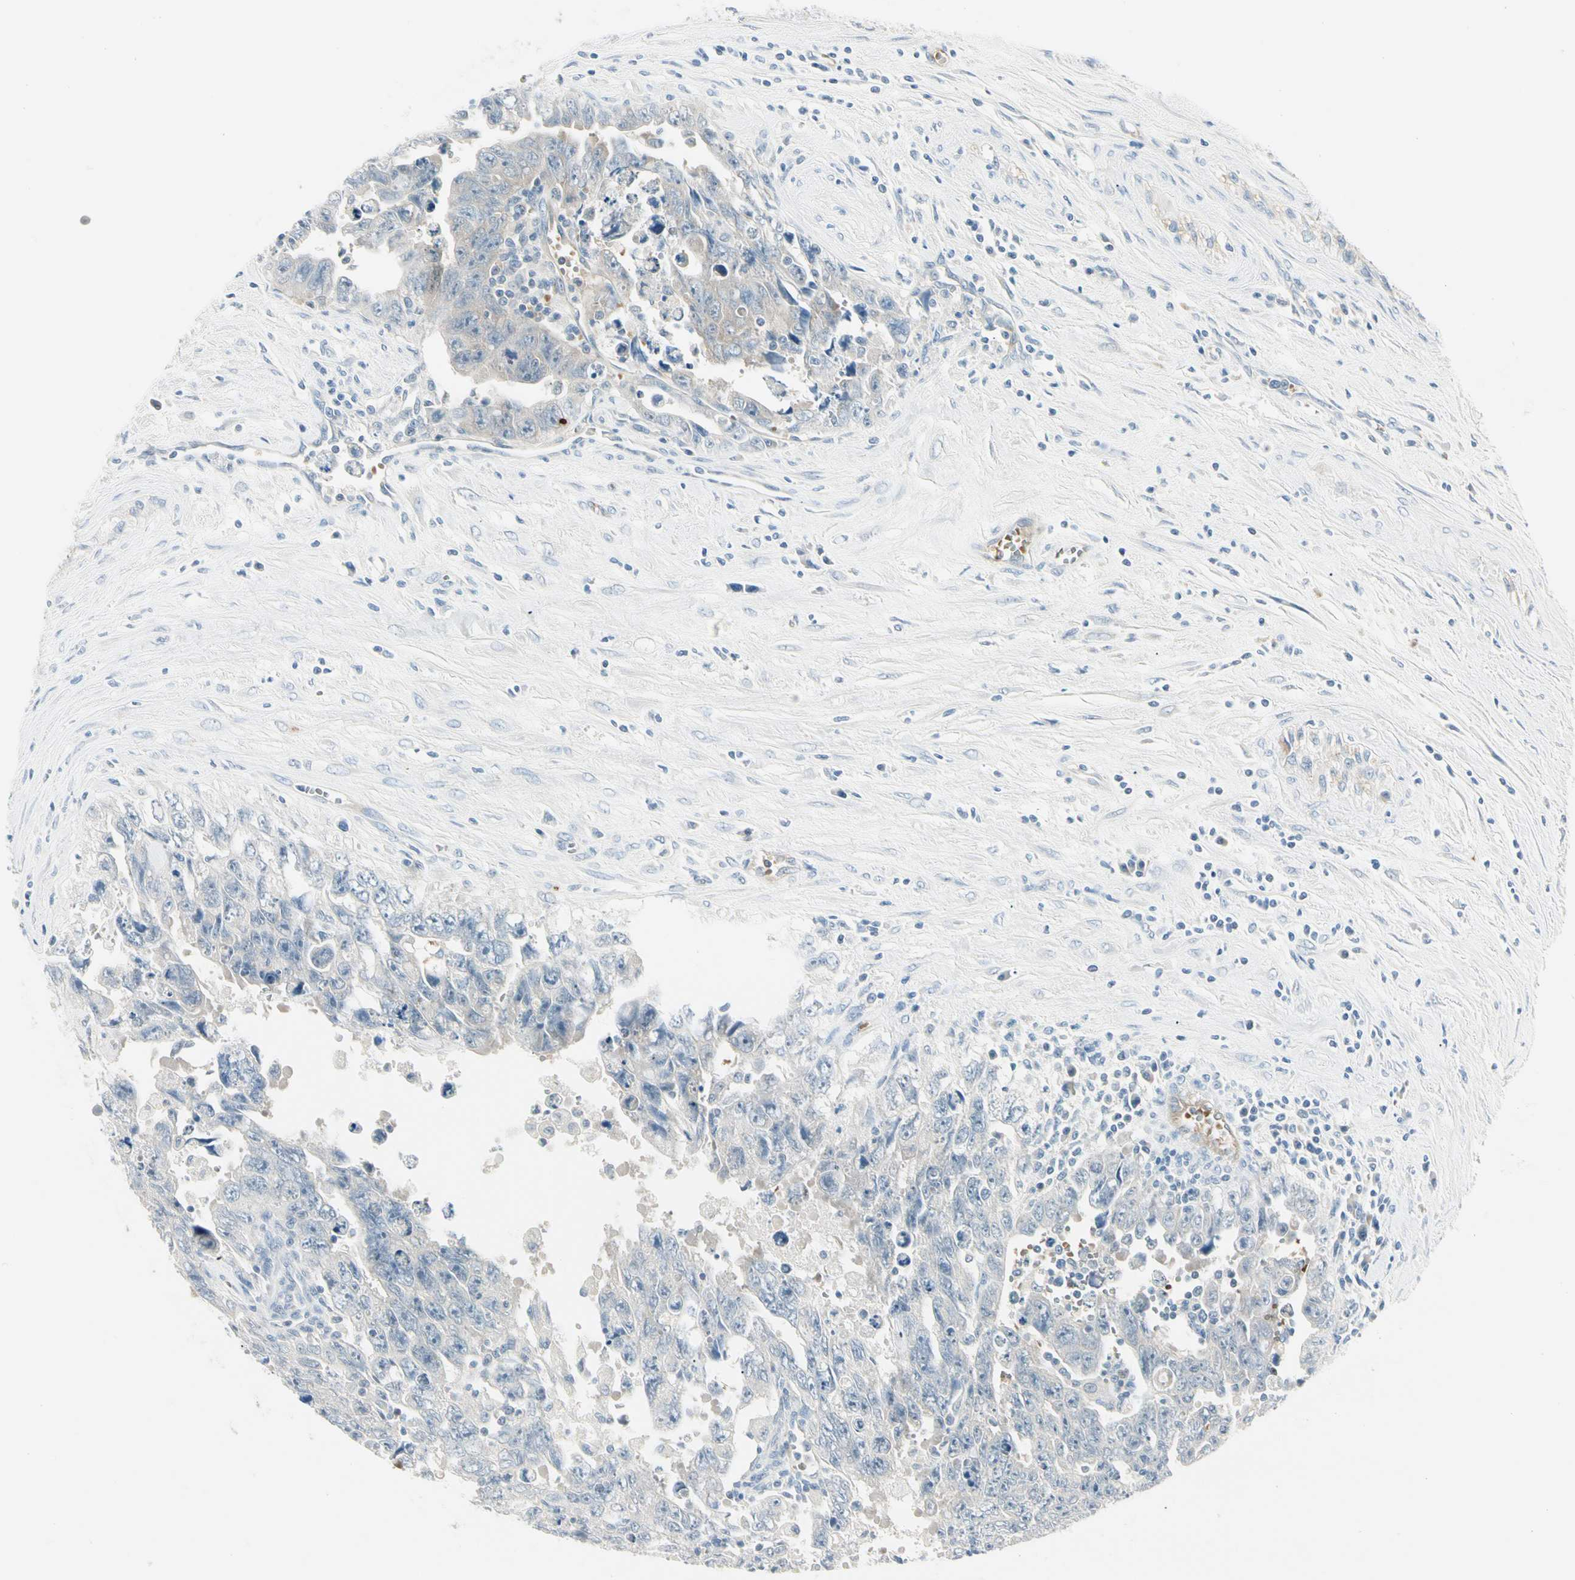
{"staining": {"intensity": "negative", "quantity": "none", "location": "none"}, "tissue": "testis cancer", "cell_type": "Tumor cells", "image_type": "cancer", "snomed": [{"axis": "morphology", "description": "Carcinoma, Embryonal, NOS"}, {"axis": "topography", "description": "Testis"}], "caption": "Immunohistochemistry photomicrograph of human testis embryonal carcinoma stained for a protein (brown), which exhibits no expression in tumor cells. Nuclei are stained in blue.", "gene": "CA1", "patient": {"sex": "male", "age": 28}}